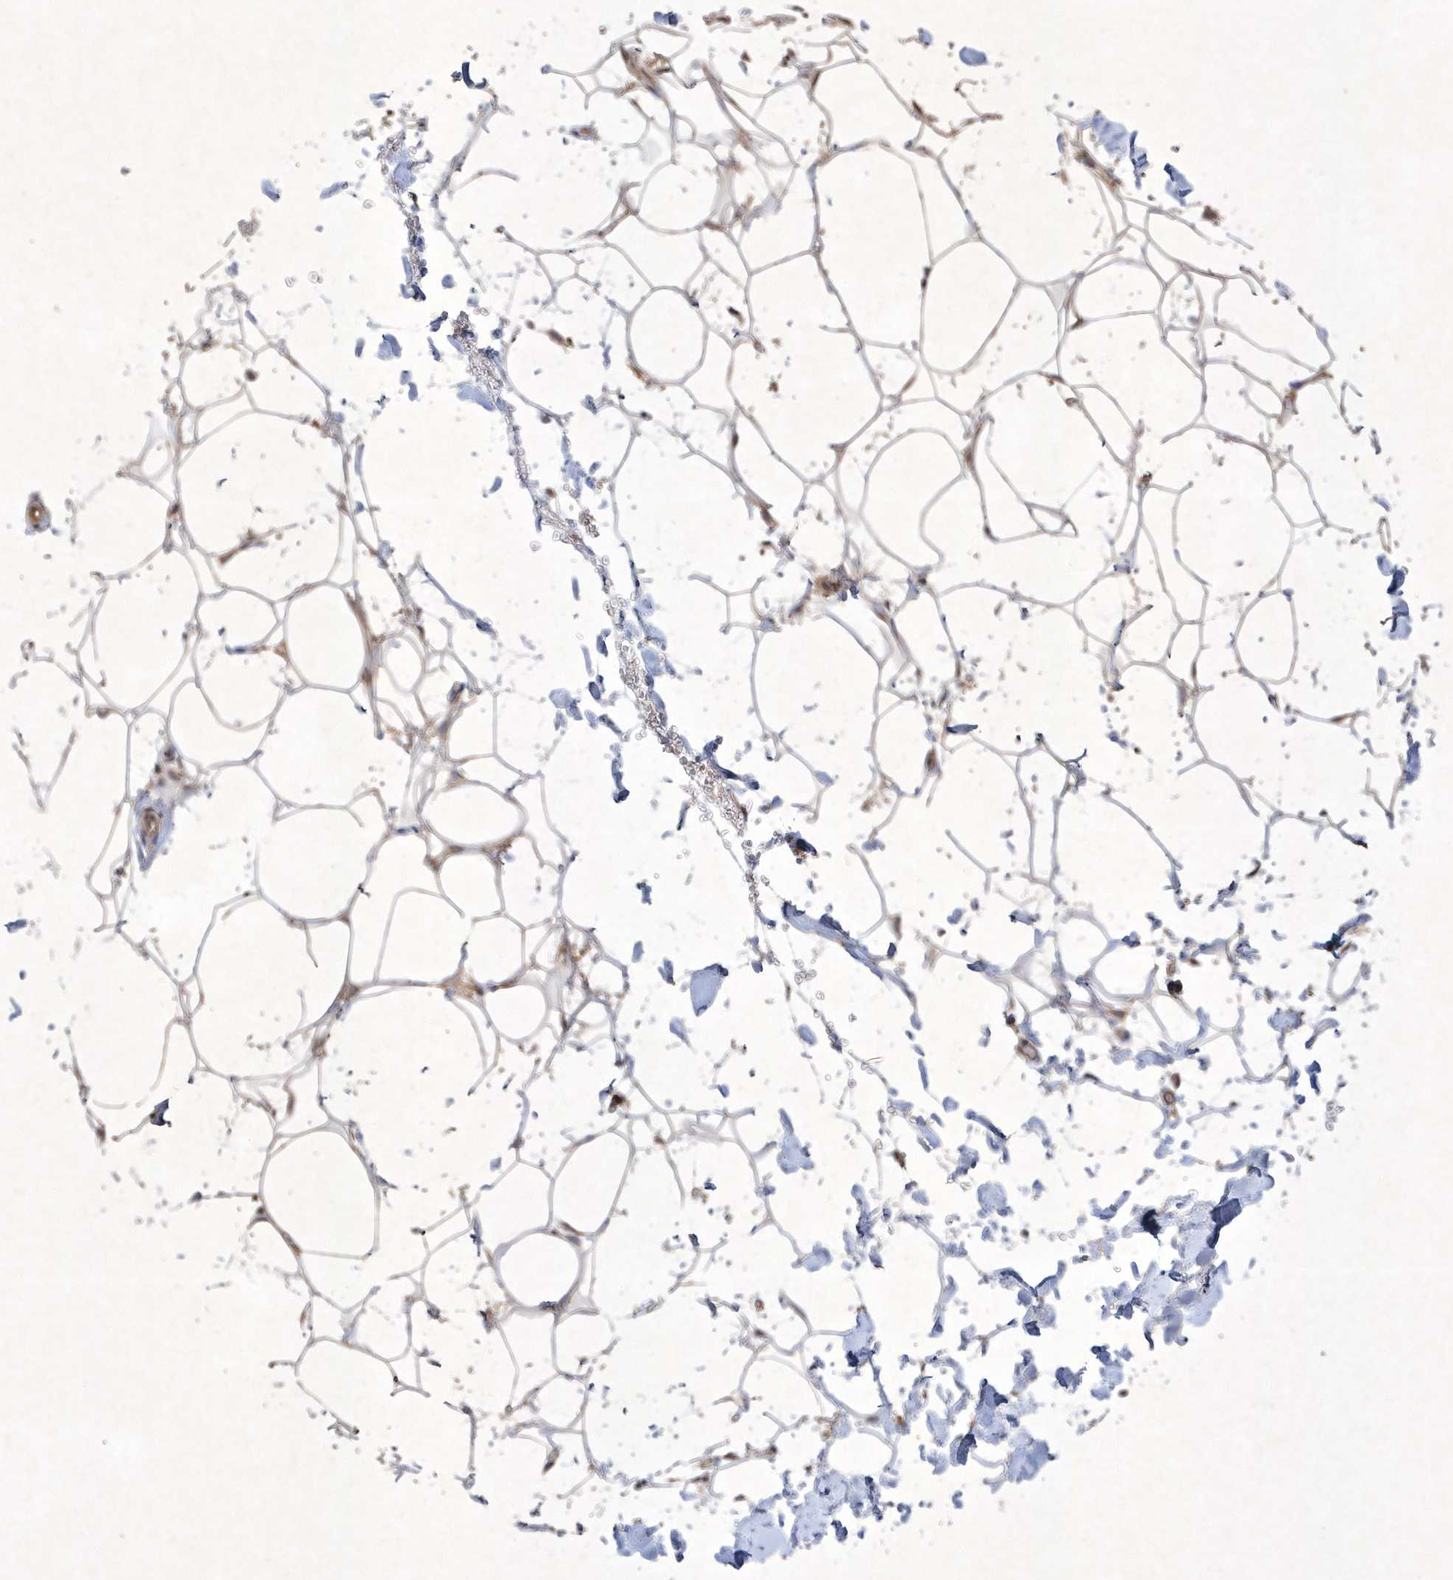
{"staining": {"intensity": "negative", "quantity": "none", "location": "none"}, "tissue": "adipose tissue", "cell_type": "Adipocytes", "image_type": "normal", "snomed": [{"axis": "morphology", "description": "Normal tissue, NOS"}, {"axis": "topography", "description": "Breast"}], "caption": "IHC histopathology image of normal adipose tissue stained for a protein (brown), which reveals no expression in adipocytes. The staining is performed using DAB brown chromogen with nuclei counter-stained in using hematoxylin.", "gene": "AKR7A2", "patient": {"sex": "female", "age": 26}}